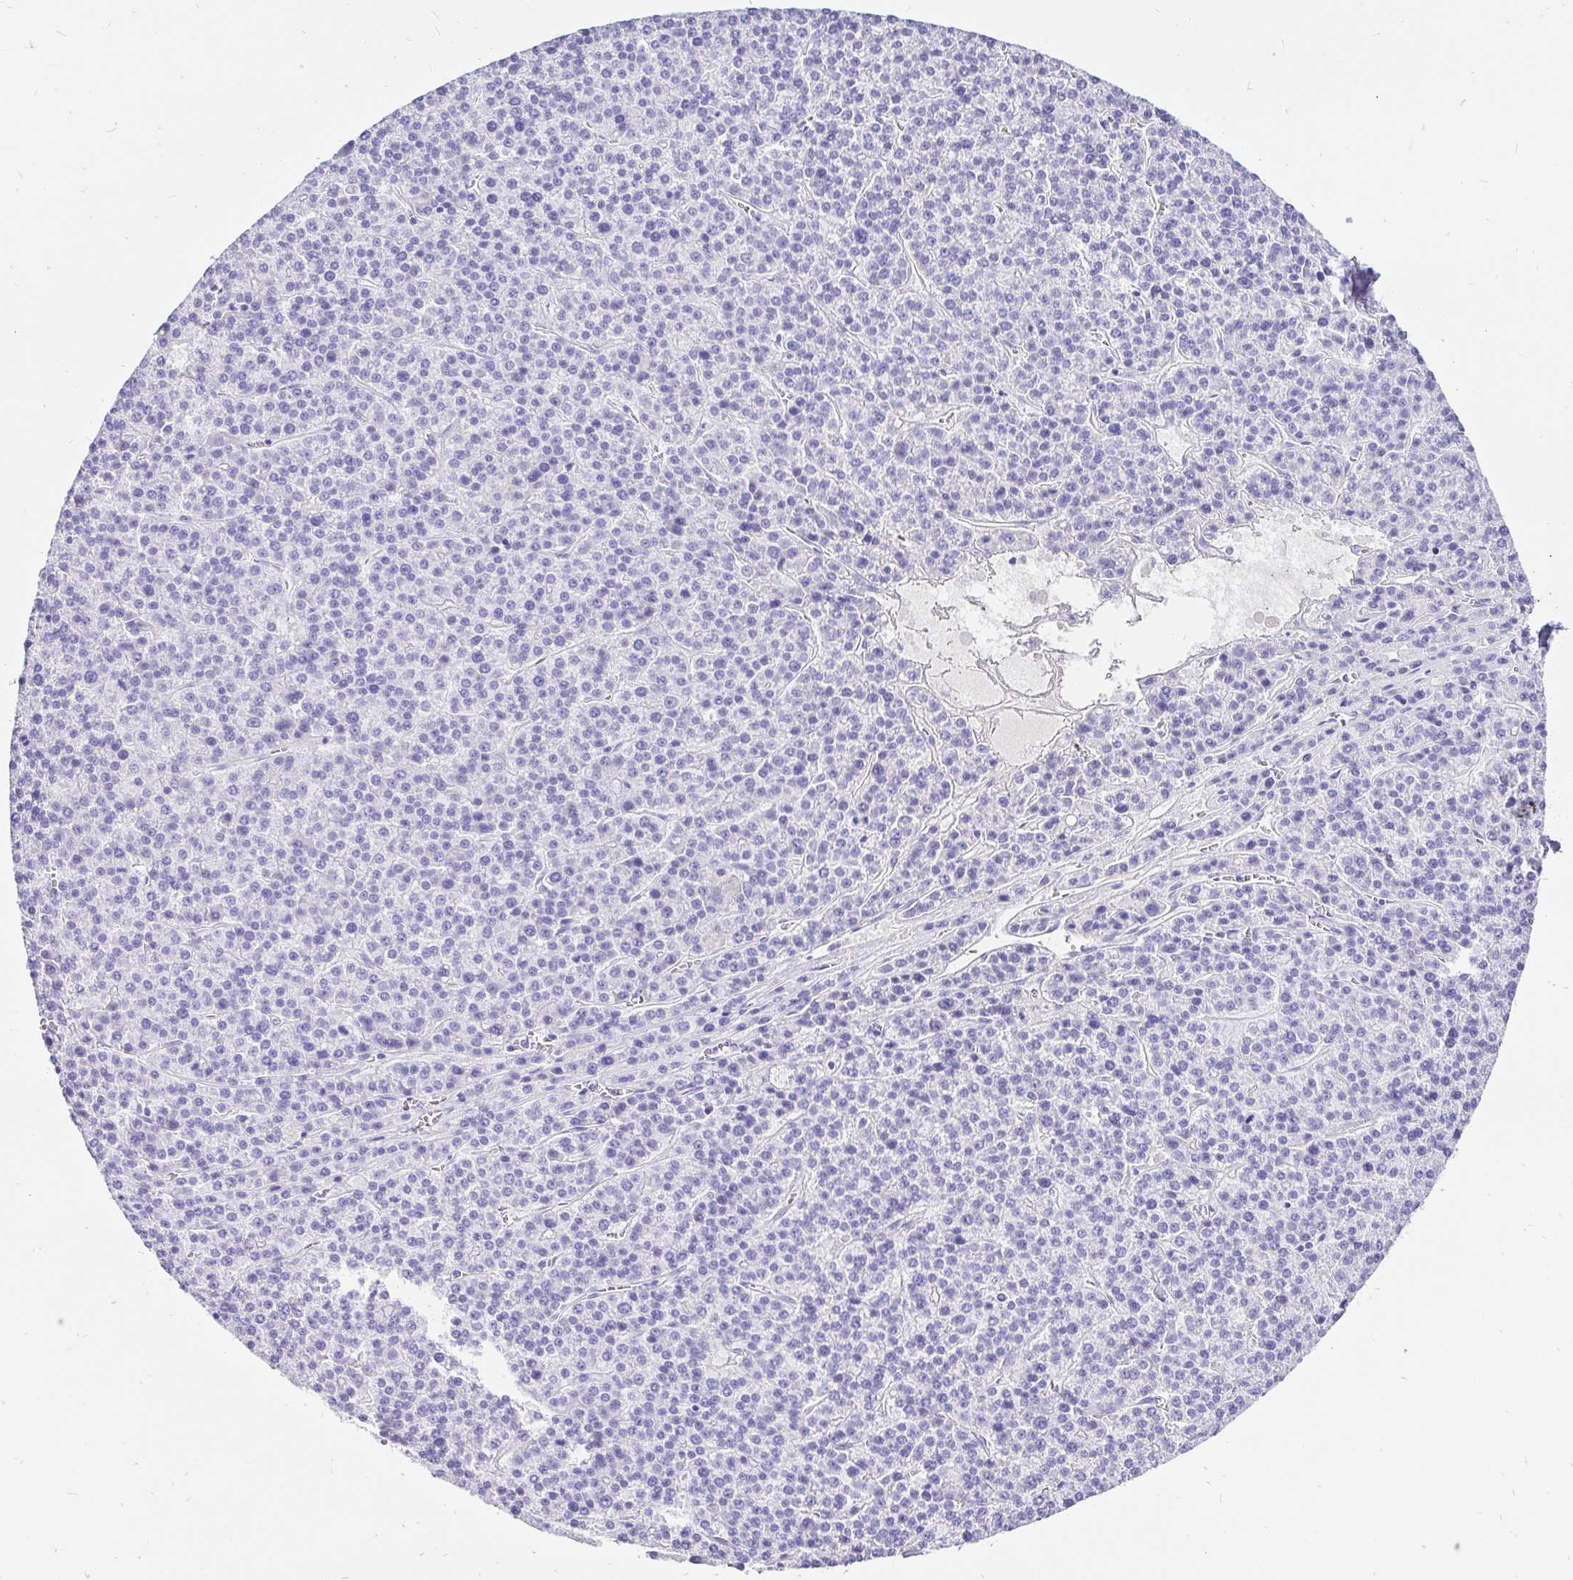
{"staining": {"intensity": "negative", "quantity": "none", "location": "none"}, "tissue": "liver cancer", "cell_type": "Tumor cells", "image_type": "cancer", "snomed": [{"axis": "morphology", "description": "Carcinoma, Hepatocellular, NOS"}, {"axis": "topography", "description": "Liver"}], "caption": "A high-resolution photomicrograph shows immunohistochemistry (IHC) staining of liver hepatocellular carcinoma, which exhibits no significant staining in tumor cells.", "gene": "KRT13", "patient": {"sex": "female", "age": 58}}